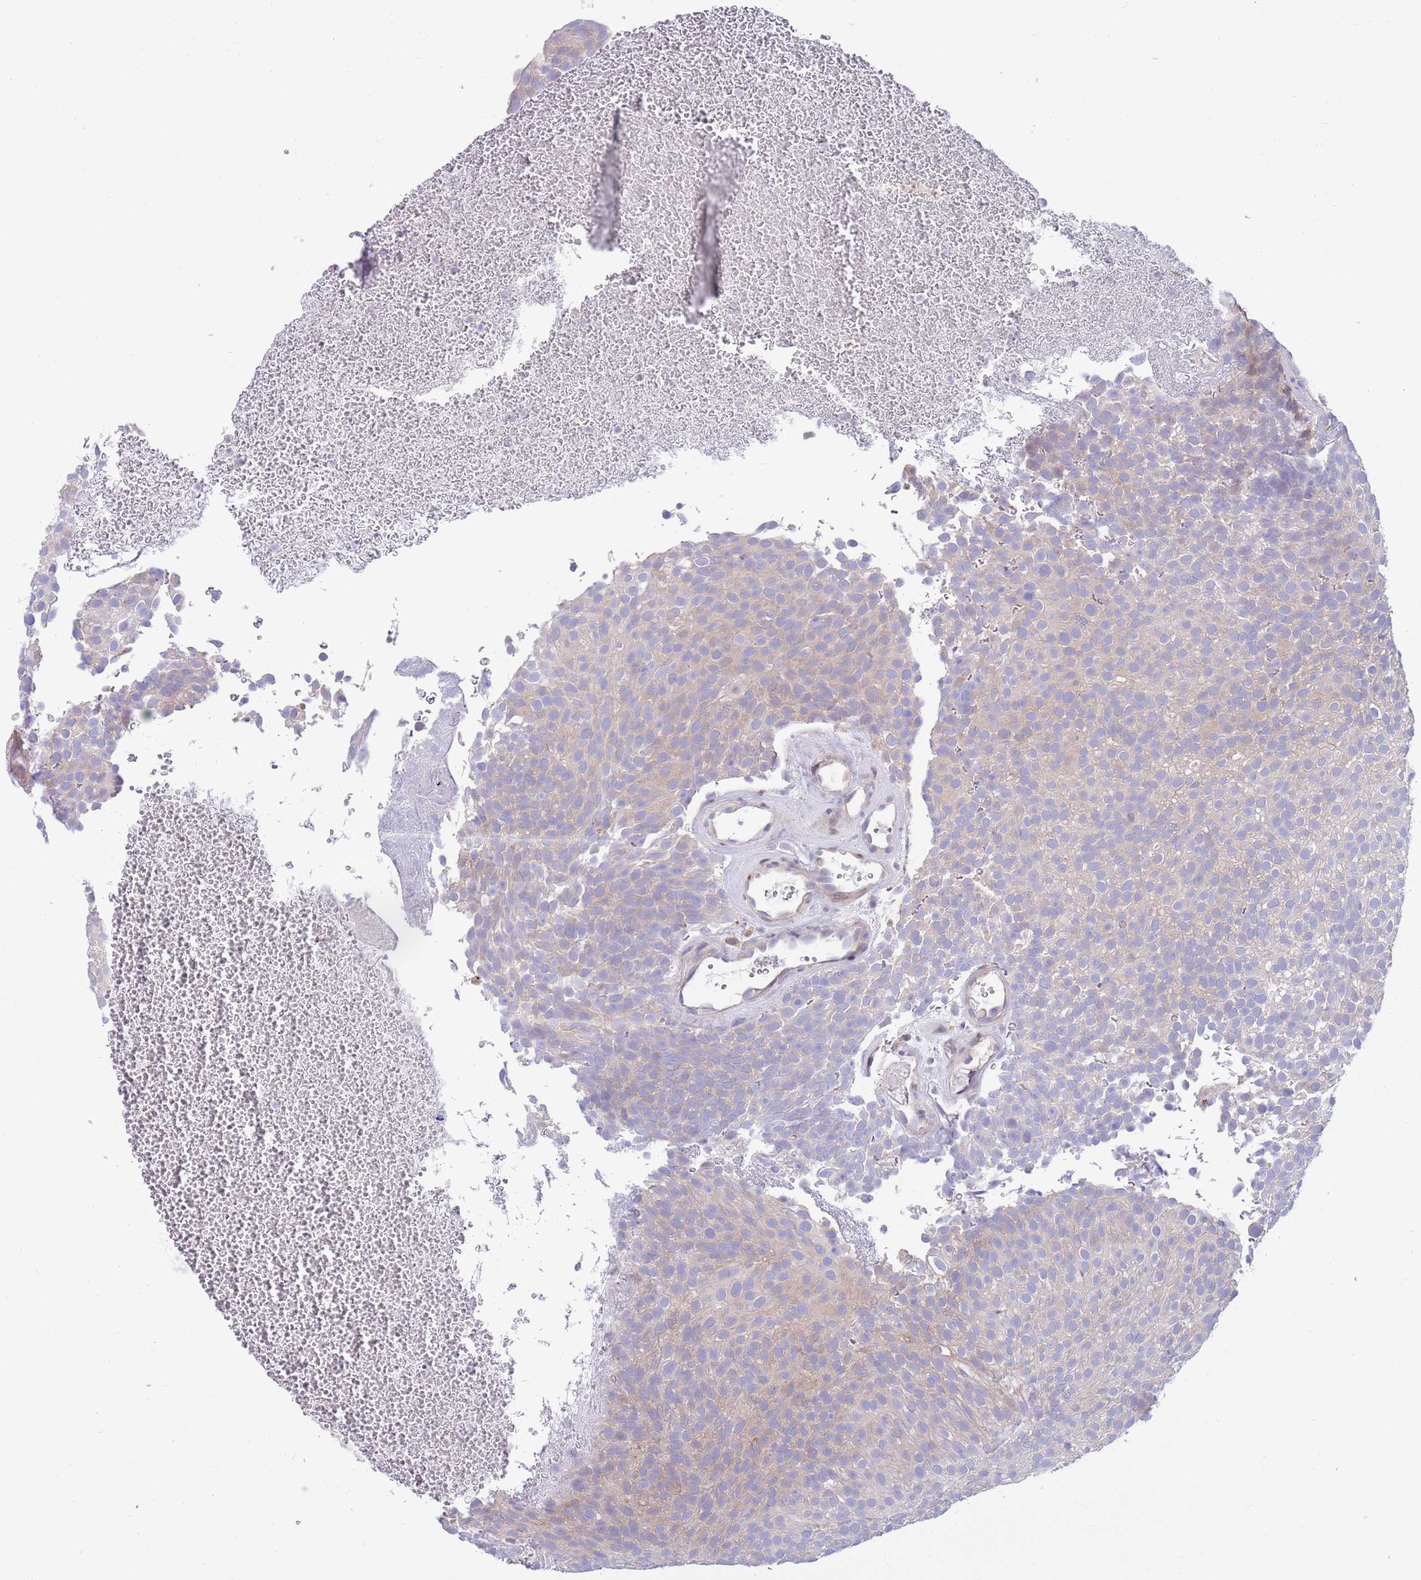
{"staining": {"intensity": "weak", "quantity": "<25%", "location": "cytoplasmic/membranous"}, "tissue": "urothelial cancer", "cell_type": "Tumor cells", "image_type": "cancer", "snomed": [{"axis": "morphology", "description": "Urothelial carcinoma, Low grade"}, {"axis": "topography", "description": "Urinary bladder"}], "caption": "Immunohistochemistry of human urothelial cancer shows no positivity in tumor cells.", "gene": "KLHL29", "patient": {"sex": "male", "age": 78}}